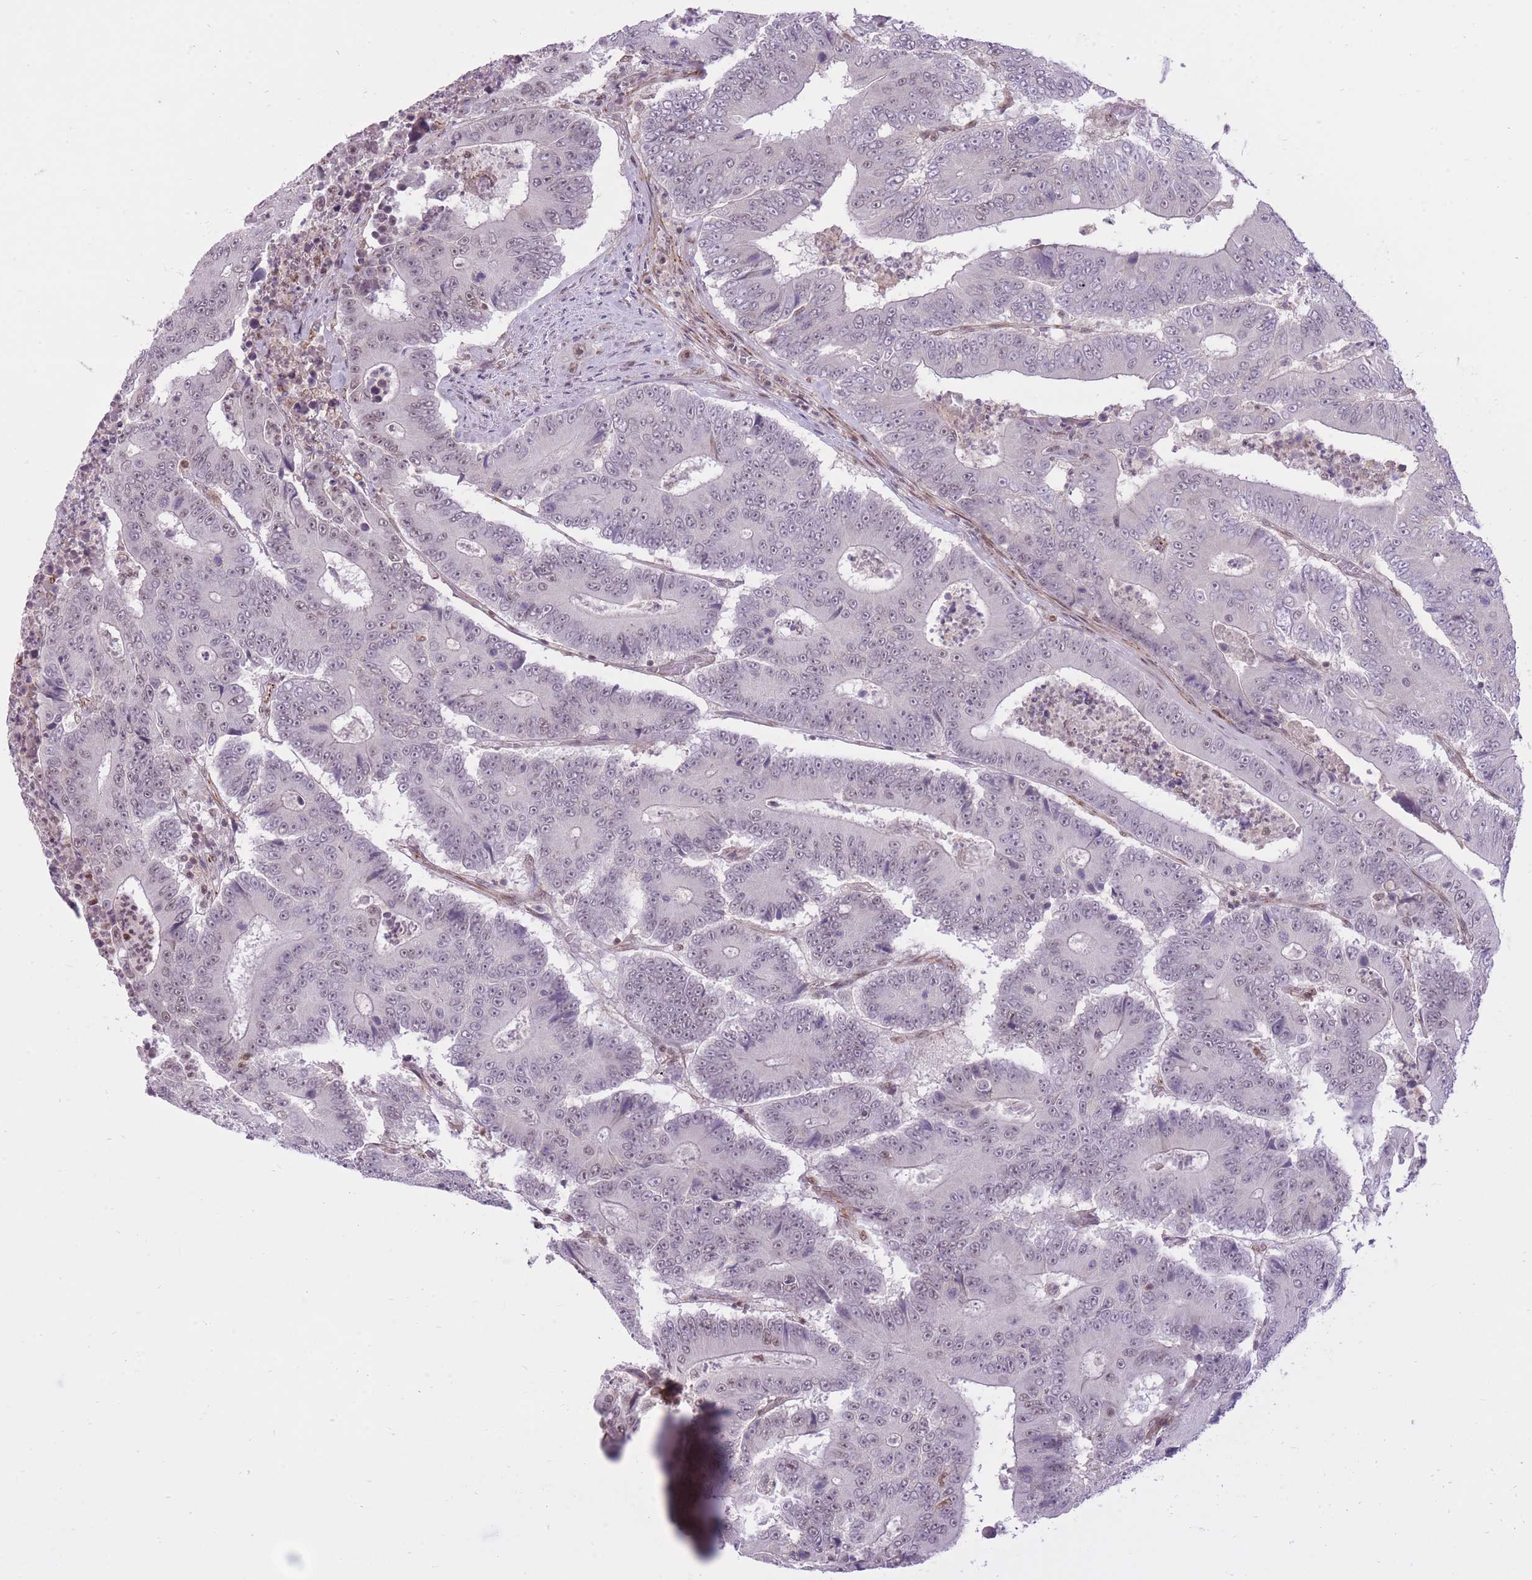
{"staining": {"intensity": "weak", "quantity": "<25%", "location": "nuclear"}, "tissue": "colorectal cancer", "cell_type": "Tumor cells", "image_type": "cancer", "snomed": [{"axis": "morphology", "description": "Adenocarcinoma, NOS"}, {"axis": "topography", "description": "Colon"}], "caption": "A micrograph of human colorectal cancer is negative for staining in tumor cells. Nuclei are stained in blue.", "gene": "ELL", "patient": {"sex": "male", "age": 83}}